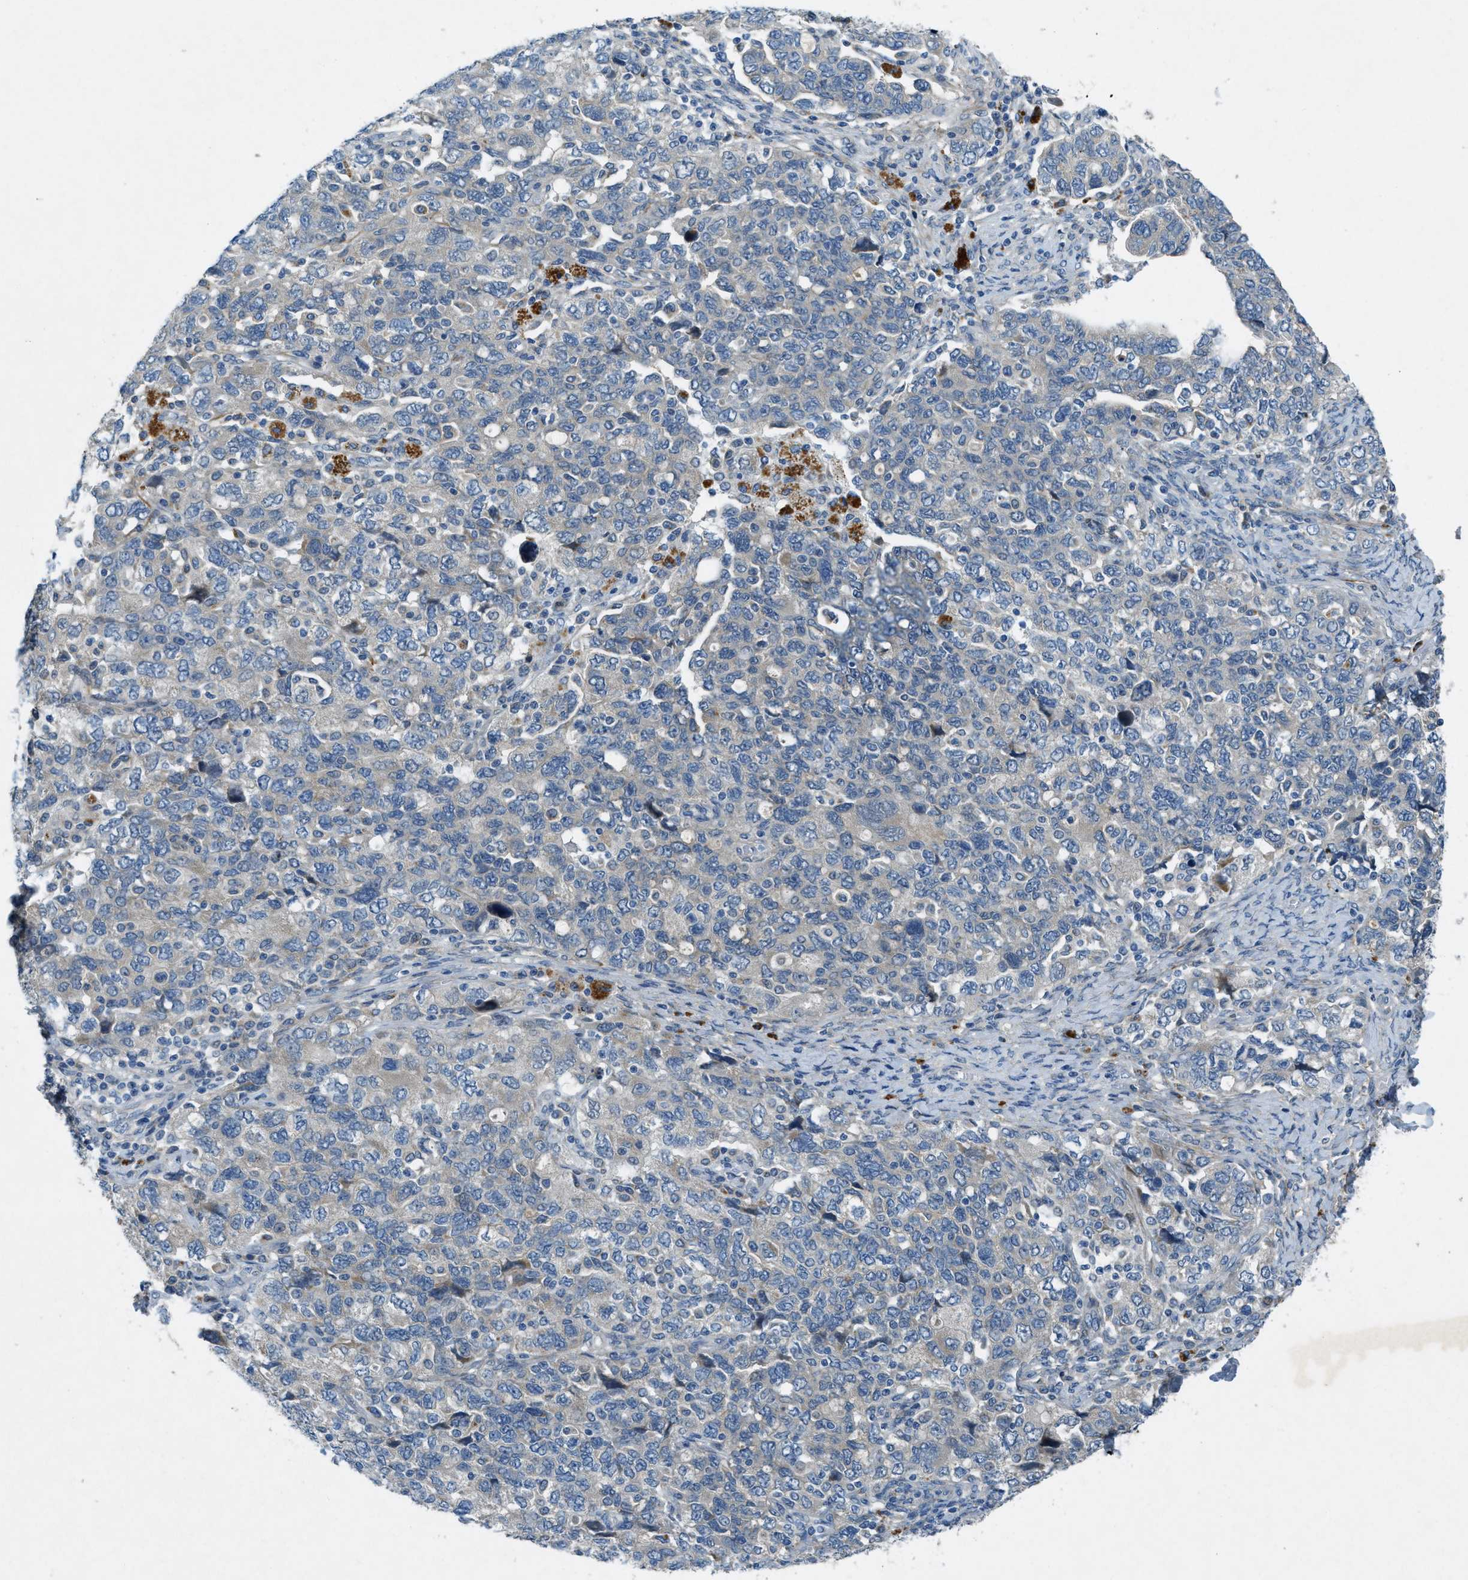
{"staining": {"intensity": "negative", "quantity": "none", "location": "none"}, "tissue": "ovarian cancer", "cell_type": "Tumor cells", "image_type": "cancer", "snomed": [{"axis": "morphology", "description": "Carcinoma, NOS"}, {"axis": "morphology", "description": "Cystadenocarcinoma, serous, NOS"}, {"axis": "topography", "description": "Ovary"}], "caption": "Tumor cells show no significant protein expression in ovarian cancer (serous cystadenocarcinoma).", "gene": "SNX14", "patient": {"sex": "female", "age": 69}}